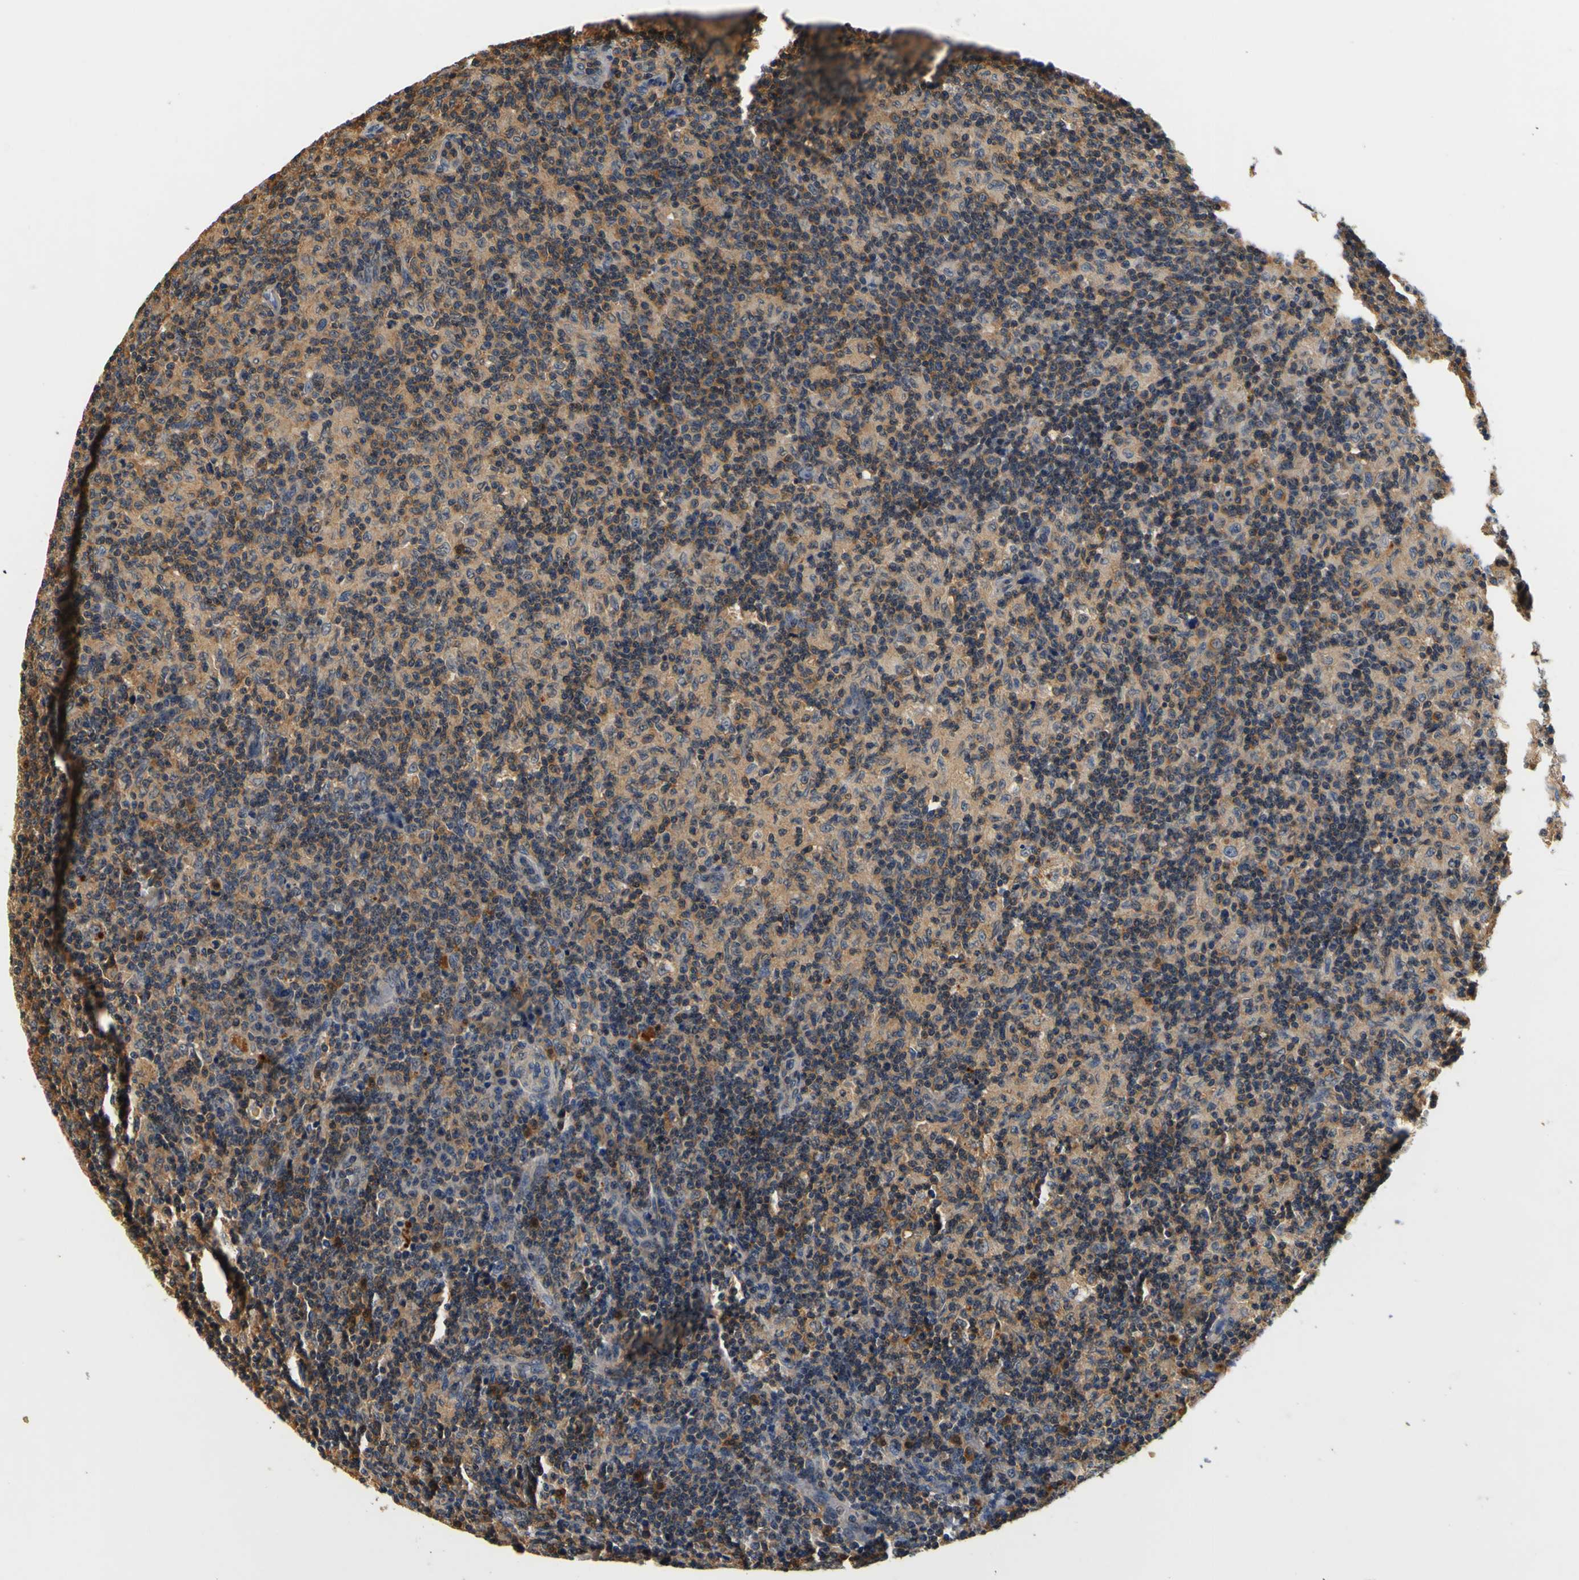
{"staining": {"intensity": "weak", "quantity": "25%-75%", "location": "cytoplasmic/membranous"}, "tissue": "lymph node", "cell_type": "Germinal center cells", "image_type": "normal", "snomed": [{"axis": "morphology", "description": "Normal tissue, NOS"}, {"axis": "morphology", "description": "Inflammation, NOS"}, {"axis": "topography", "description": "Lymph node"}], "caption": "Immunohistochemistry (DAB) staining of normal lymph node shows weak cytoplasmic/membranous protein staining in about 25%-75% of germinal center cells. The staining was performed using DAB, with brown indicating positive protein expression. Nuclei are stained blue with hematoxylin.", "gene": "TNIK", "patient": {"sex": "male", "age": 55}}